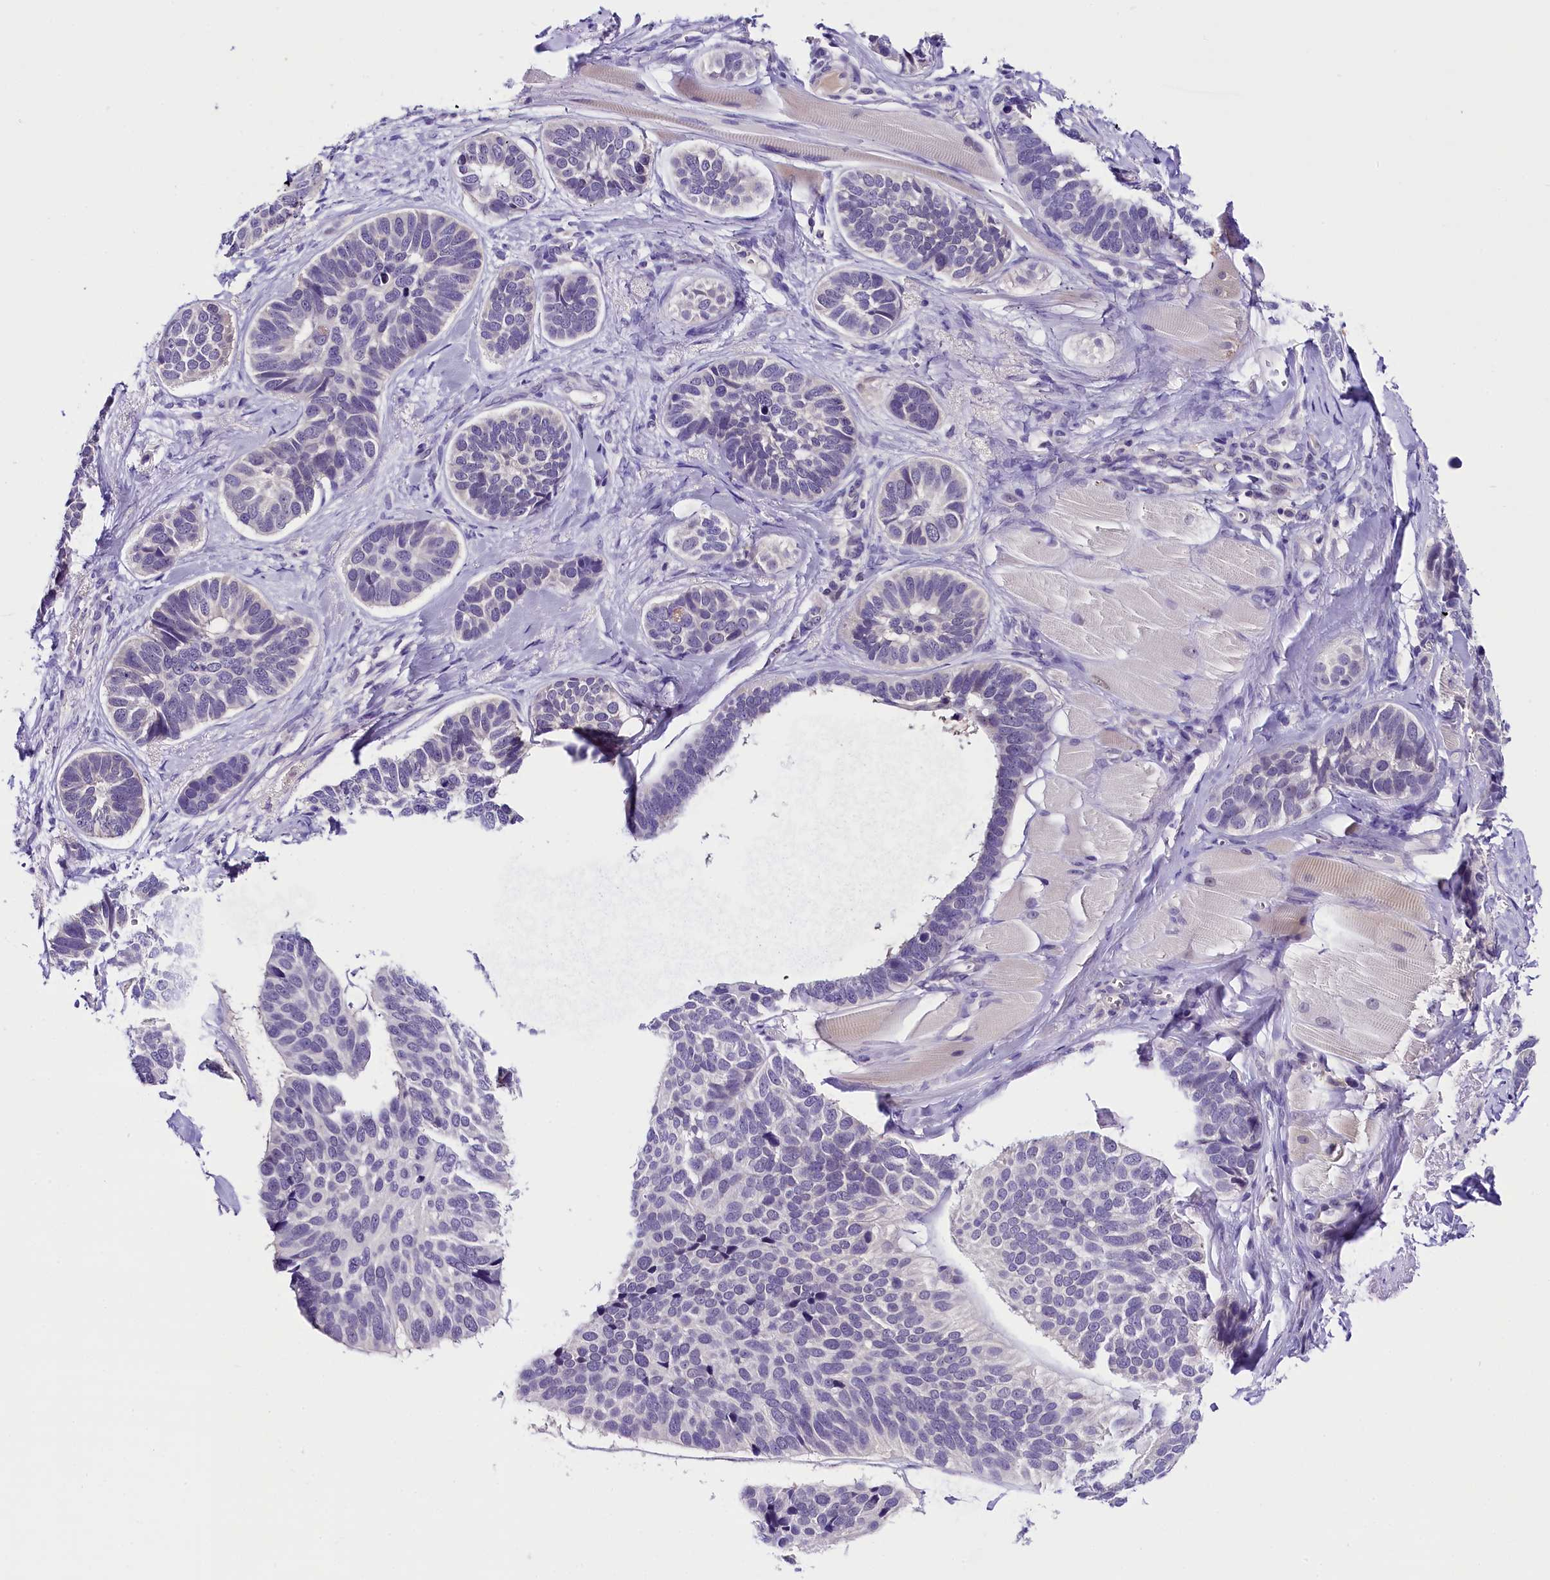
{"staining": {"intensity": "negative", "quantity": "none", "location": "none"}, "tissue": "skin cancer", "cell_type": "Tumor cells", "image_type": "cancer", "snomed": [{"axis": "morphology", "description": "Basal cell carcinoma"}, {"axis": "topography", "description": "Skin"}], "caption": "IHC photomicrograph of skin cancer (basal cell carcinoma) stained for a protein (brown), which exhibits no positivity in tumor cells.", "gene": "IQCN", "patient": {"sex": "male", "age": 62}}